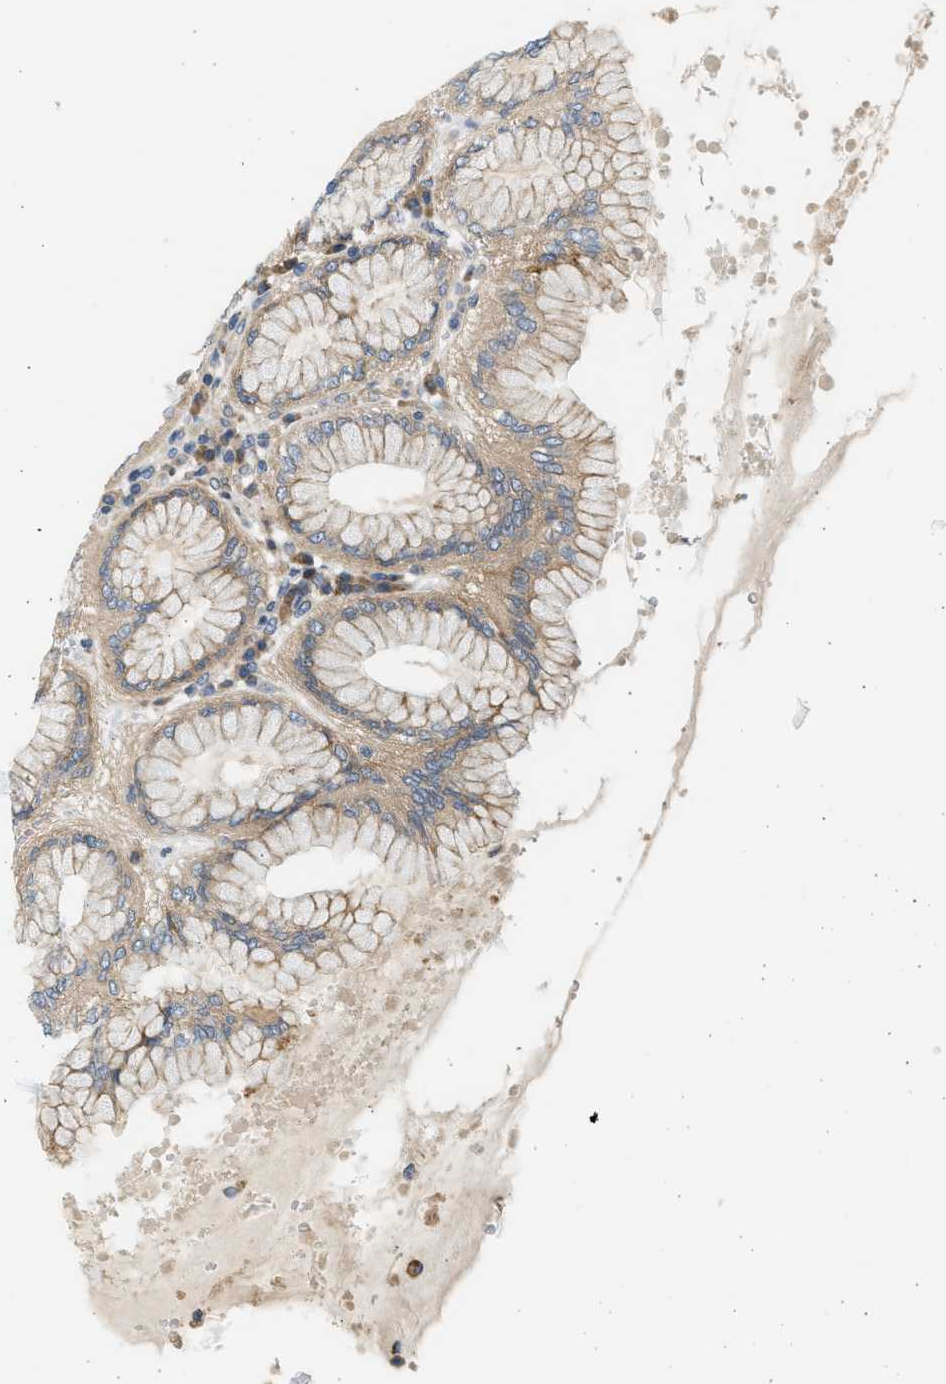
{"staining": {"intensity": "moderate", "quantity": "25%-75%", "location": "cytoplasmic/membranous"}, "tissue": "stomach", "cell_type": "Glandular cells", "image_type": "normal", "snomed": [{"axis": "morphology", "description": "Normal tissue, NOS"}, {"axis": "topography", "description": "Stomach"}, {"axis": "topography", "description": "Stomach, lower"}], "caption": "The histopathology image displays immunohistochemical staining of benign stomach. There is moderate cytoplasmic/membranous staining is seen in about 25%-75% of glandular cells.", "gene": "KDELR2", "patient": {"sex": "female", "age": 56}}